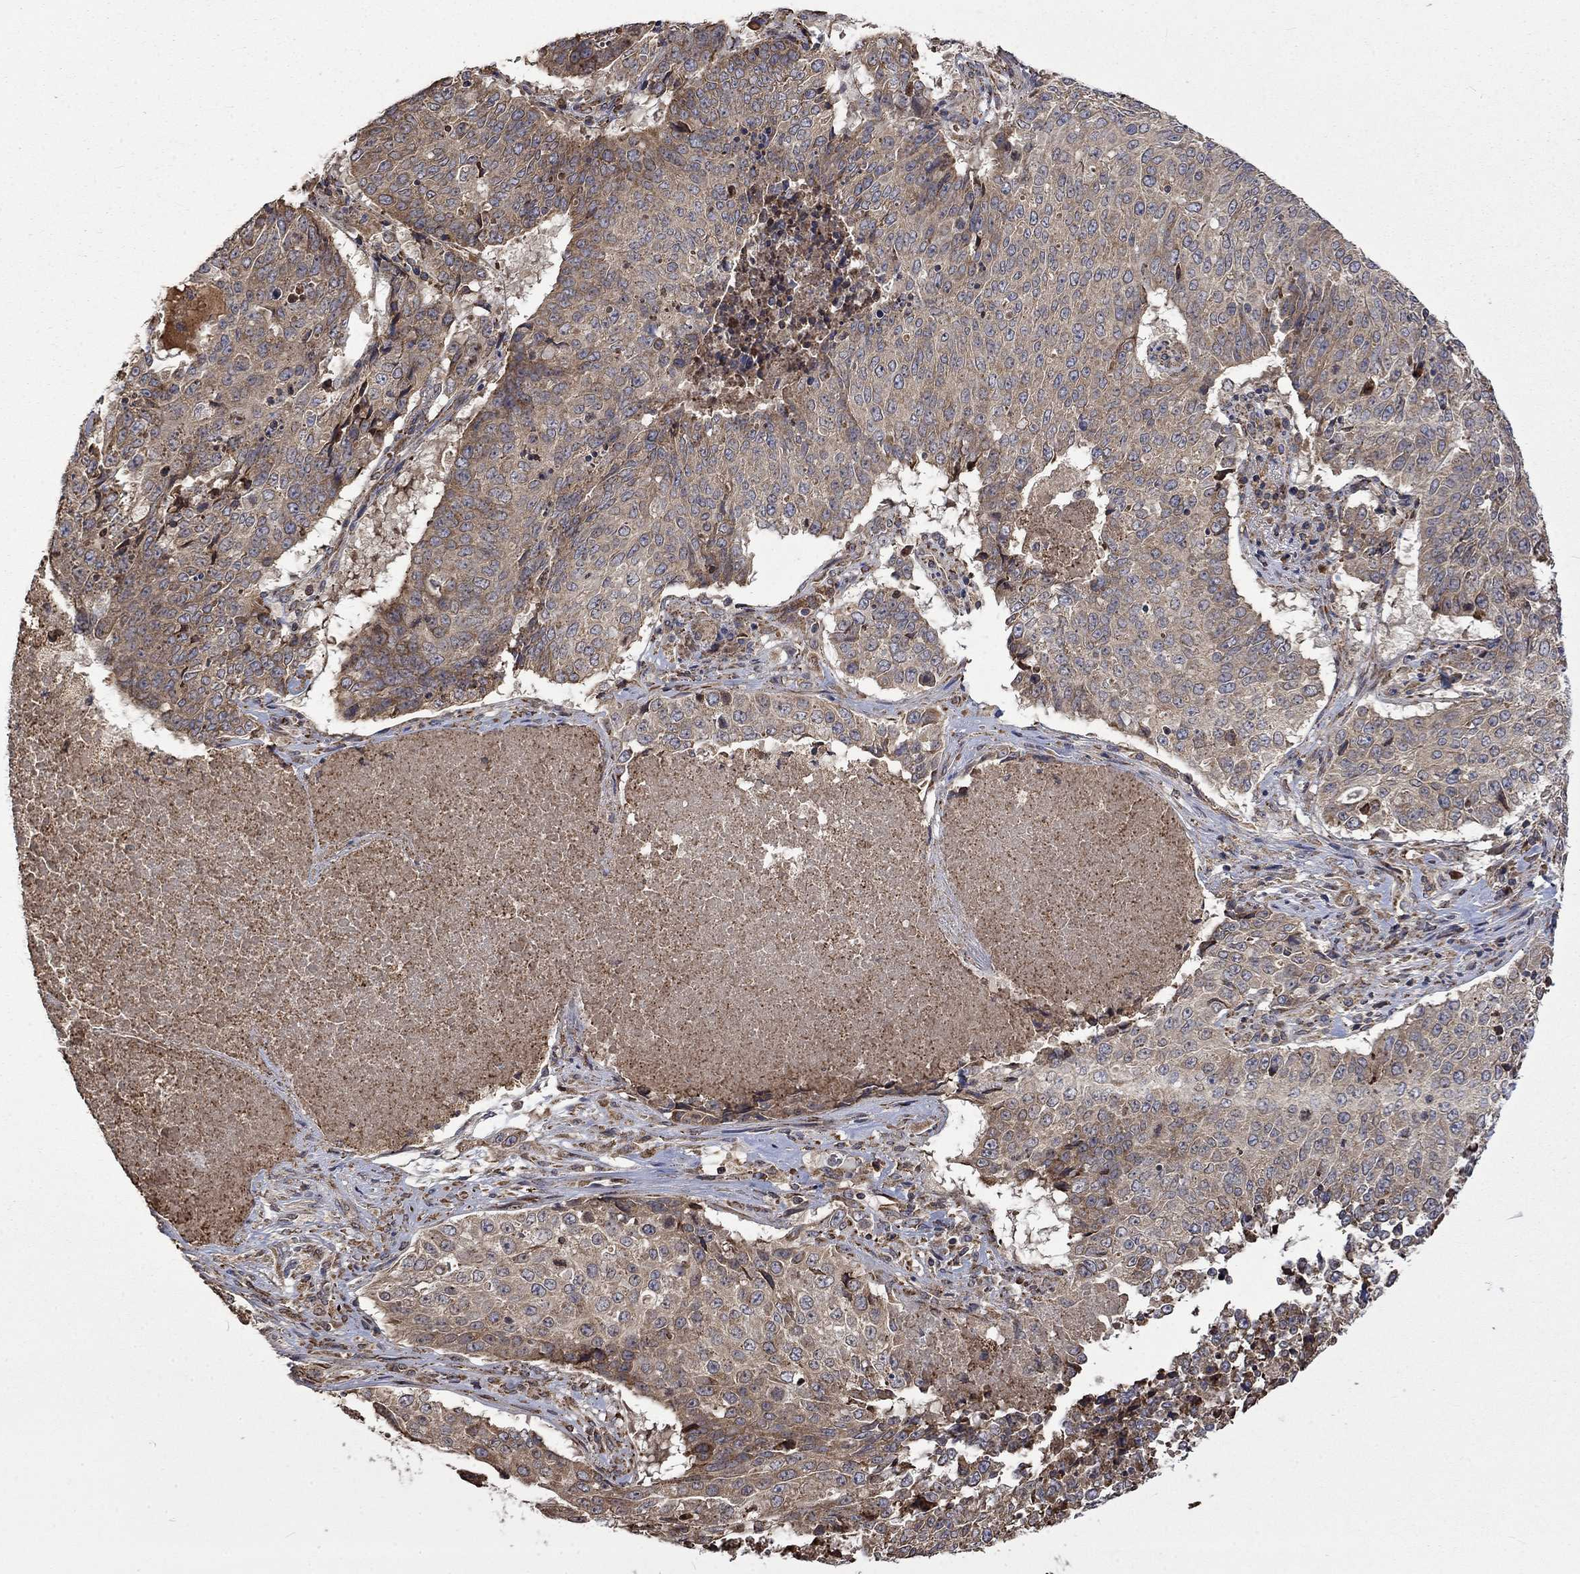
{"staining": {"intensity": "moderate", "quantity": "<25%", "location": "cytoplasmic/membranous"}, "tissue": "lung cancer", "cell_type": "Tumor cells", "image_type": "cancer", "snomed": [{"axis": "morphology", "description": "Normal tissue, NOS"}, {"axis": "morphology", "description": "Squamous cell carcinoma, NOS"}, {"axis": "topography", "description": "Bronchus"}, {"axis": "topography", "description": "Lung"}], "caption": "Moderate cytoplasmic/membranous positivity is present in approximately <25% of tumor cells in lung squamous cell carcinoma.", "gene": "ESRRA", "patient": {"sex": "male", "age": 64}}